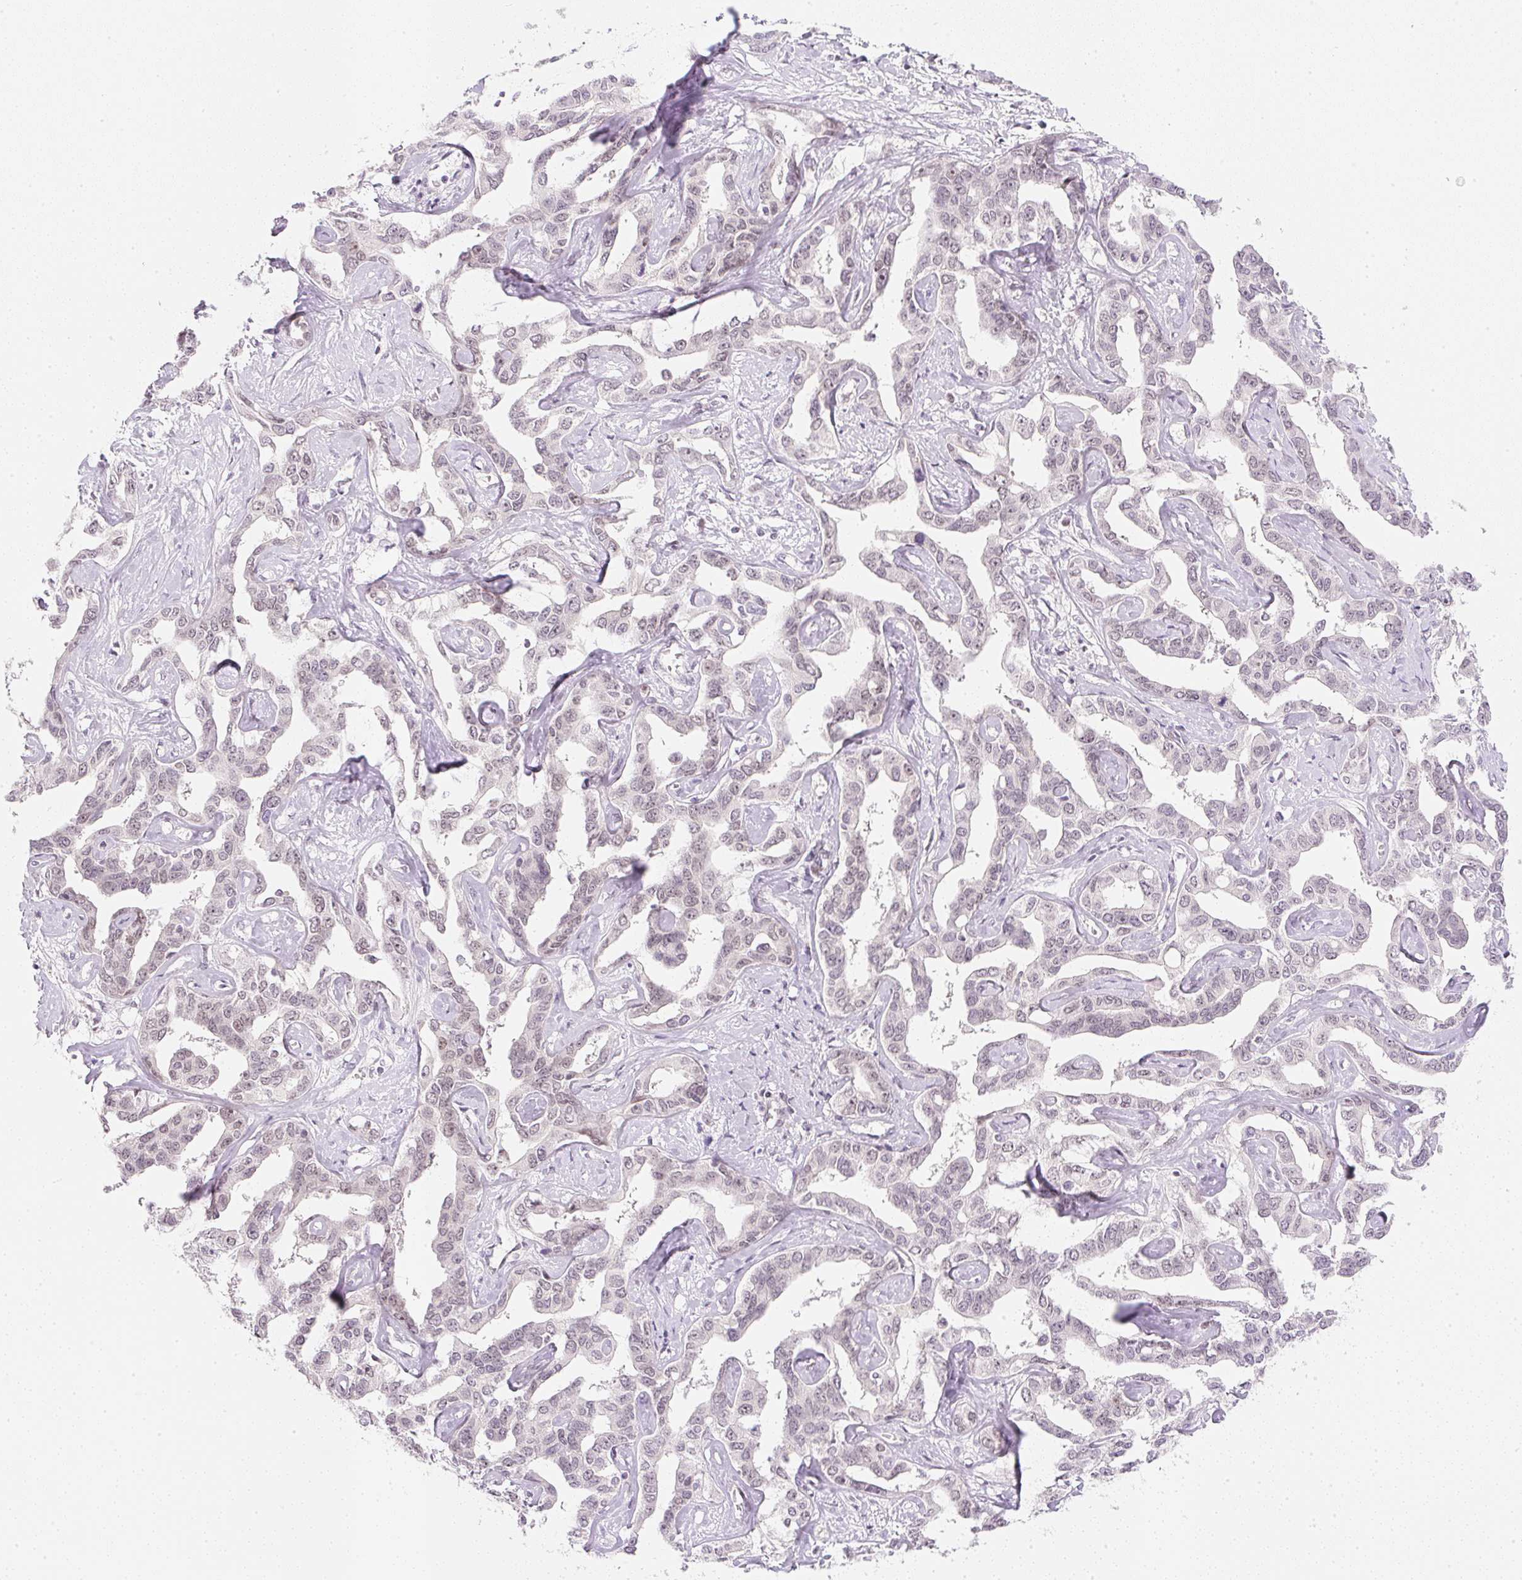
{"staining": {"intensity": "weak", "quantity": "25%-75%", "location": "nuclear"}, "tissue": "liver cancer", "cell_type": "Tumor cells", "image_type": "cancer", "snomed": [{"axis": "morphology", "description": "Cholangiocarcinoma"}, {"axis": "topography", "description": "Liver"}], "caption": "This image demonstrates immunohistochemistry staining of human cholangiocarcinoma (liver), with low weak nuclear expression in about 25%-75% of tumor cells.", "gene": "DPPA4", "patient": {"sex": "male", "age": 59}}